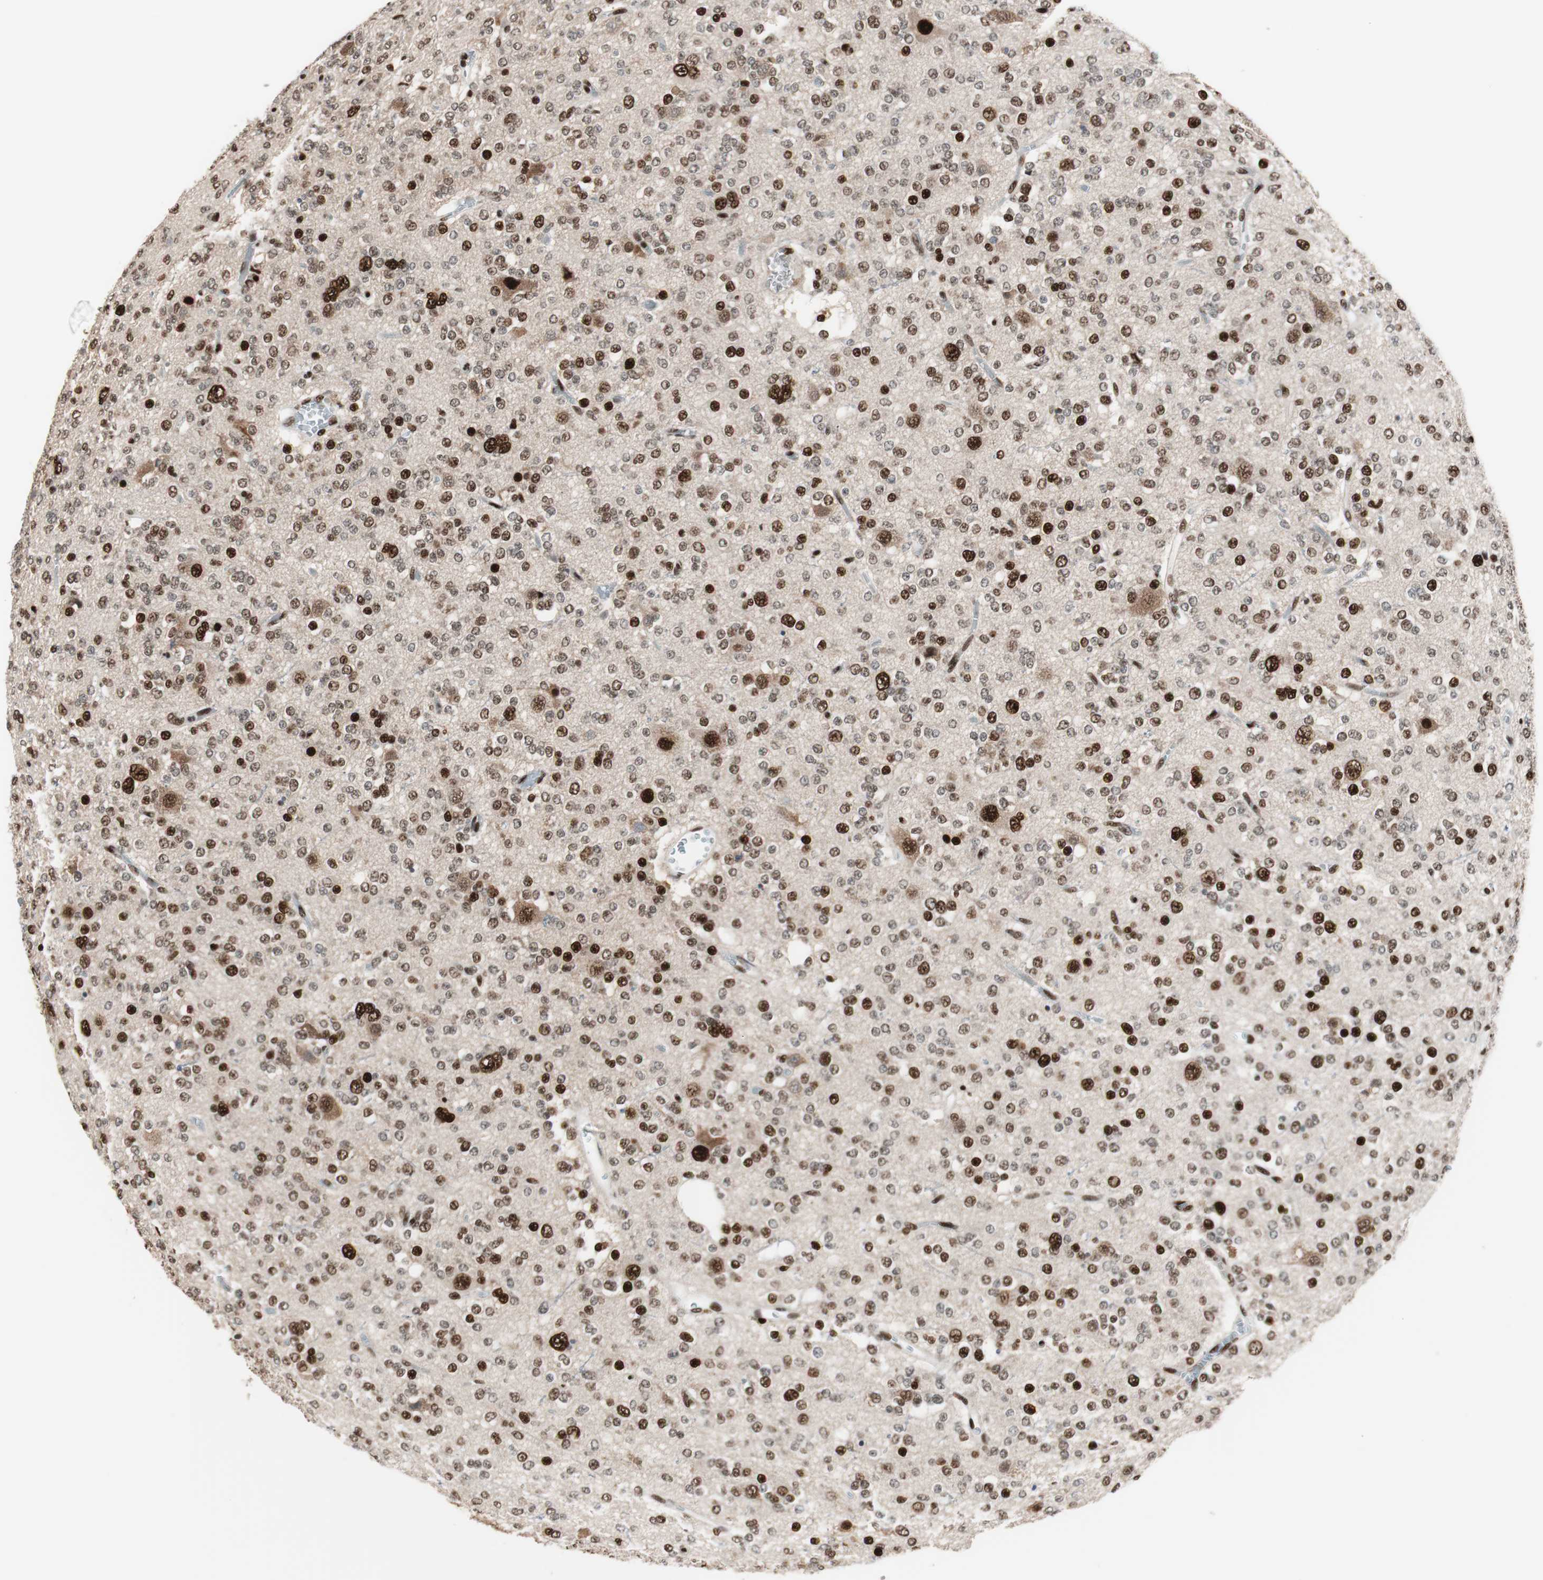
{"staining": {"intensity": "strong", "quantity": ">75%", "location": "nuclear"}, "tissue": "glioma", "cell_type": "Tumor cells", "image_type": "cancer", "snomed": [{"axis": "morphology", "description": "Glioma, malignant, Low grade"}, {"axis": "topography", "description": "Brain"}], "caption": "High-magnification brightfield microscopy of low-grade glioma (malignant) stained with DAB (brown) and counterstained with hematoxylin (blue). tumor cells exhibit strong nuclear staining is appreciated in about>75% of cells.", "gene": "PSME3", "patient": {"sex": "male", "age": 38}}